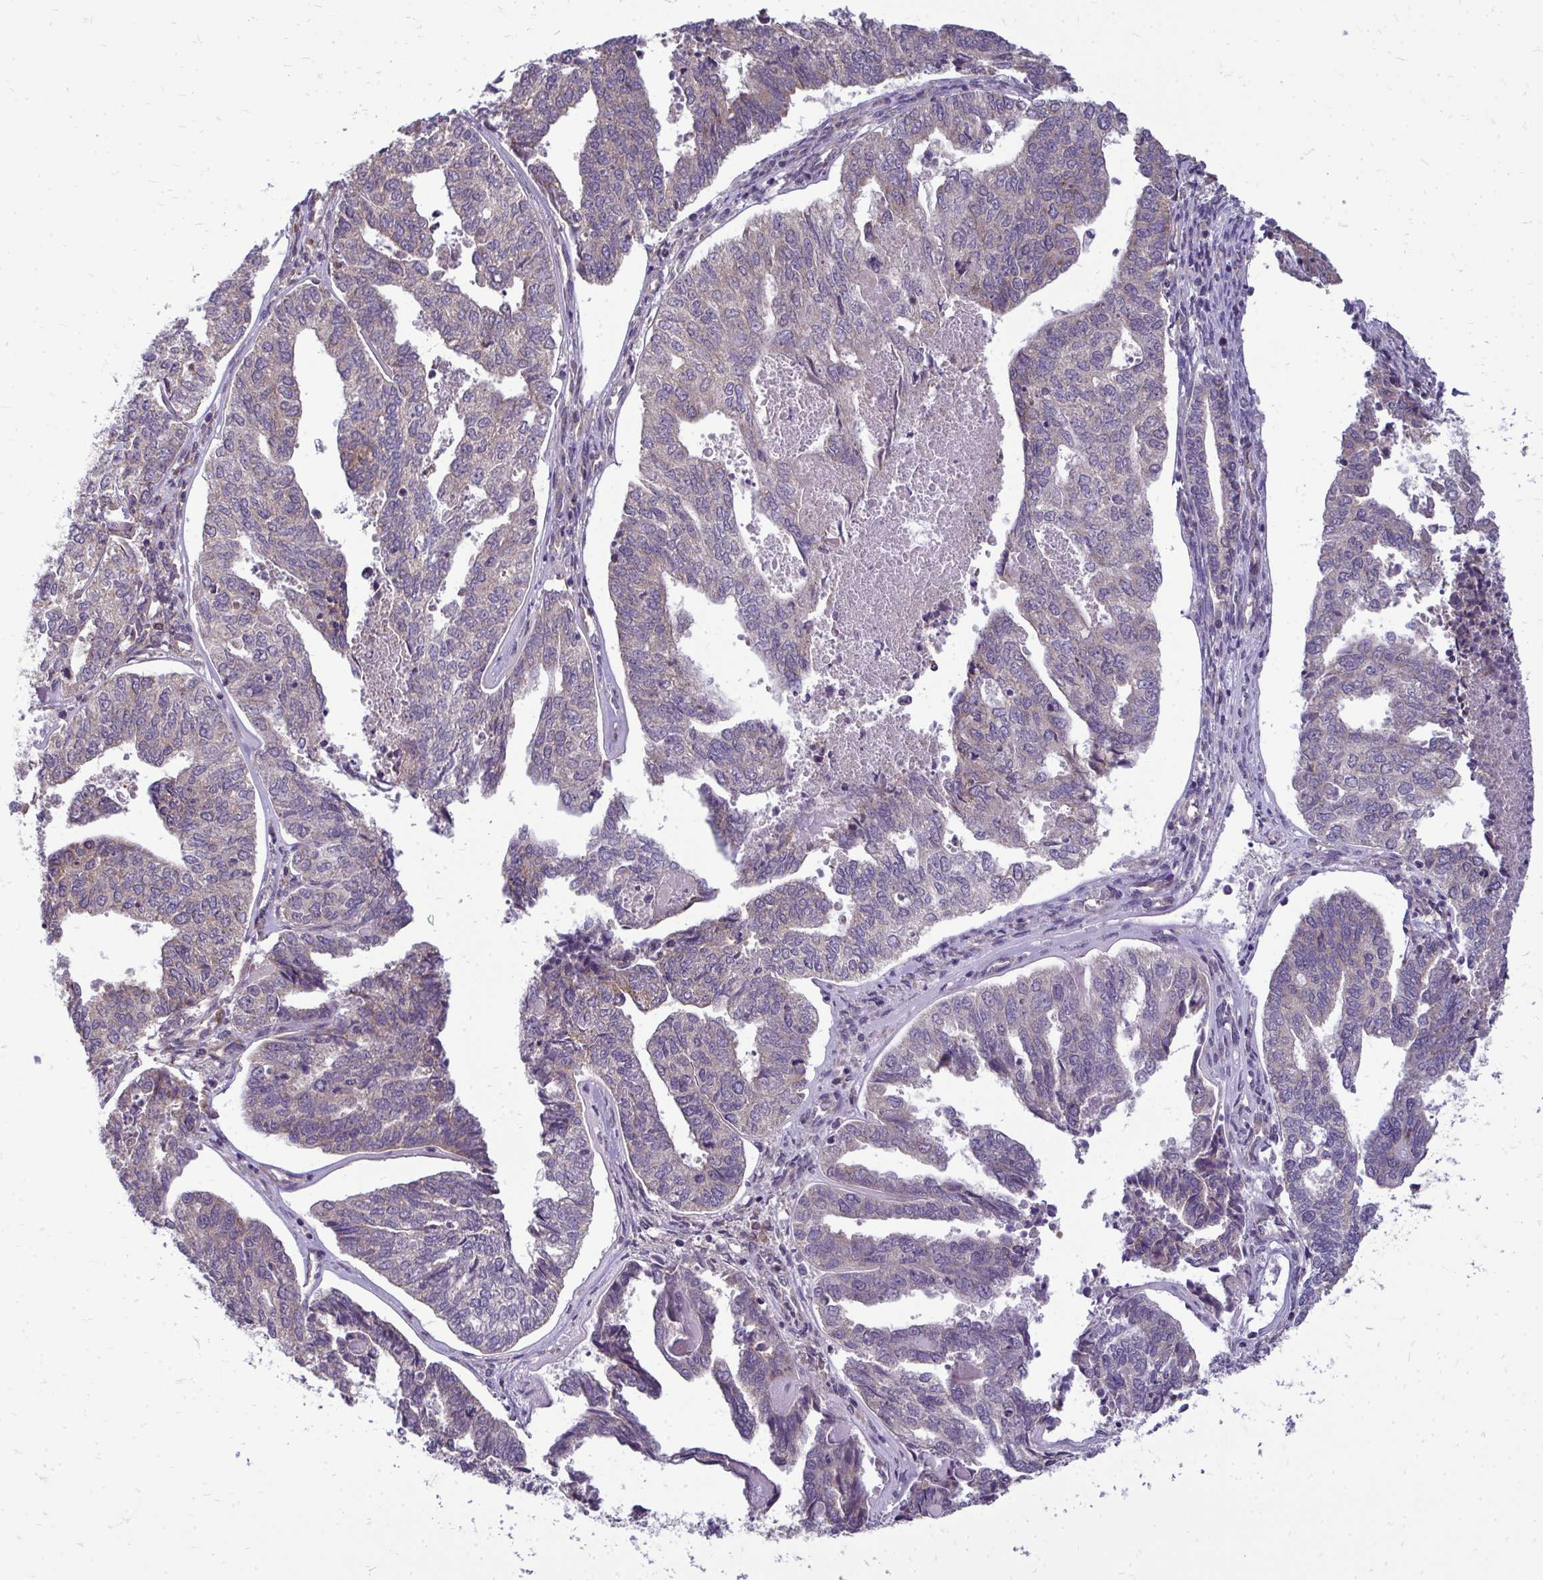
{"staining": {"intensity": "weak", "quantity": "<25%", "location": "cytoplasmic/membranous"}, "tissue": "endometrial cancer", "cell_type": "Tumor cells", "image_type": "cancer", "snomed": [{"axis": "morphology", "description": "Adenocarcinoma, NOS"}, {"axis": "topography", "description": "Endometrium"}], "caption": "DAB (3,3'-diaminobenzidine) immunohistochemical staining of human endometrial cancer reveals no significant expression in tumor cells.", "gene": "RPLP2", "patient": {"sex": "female", "age": 73}}